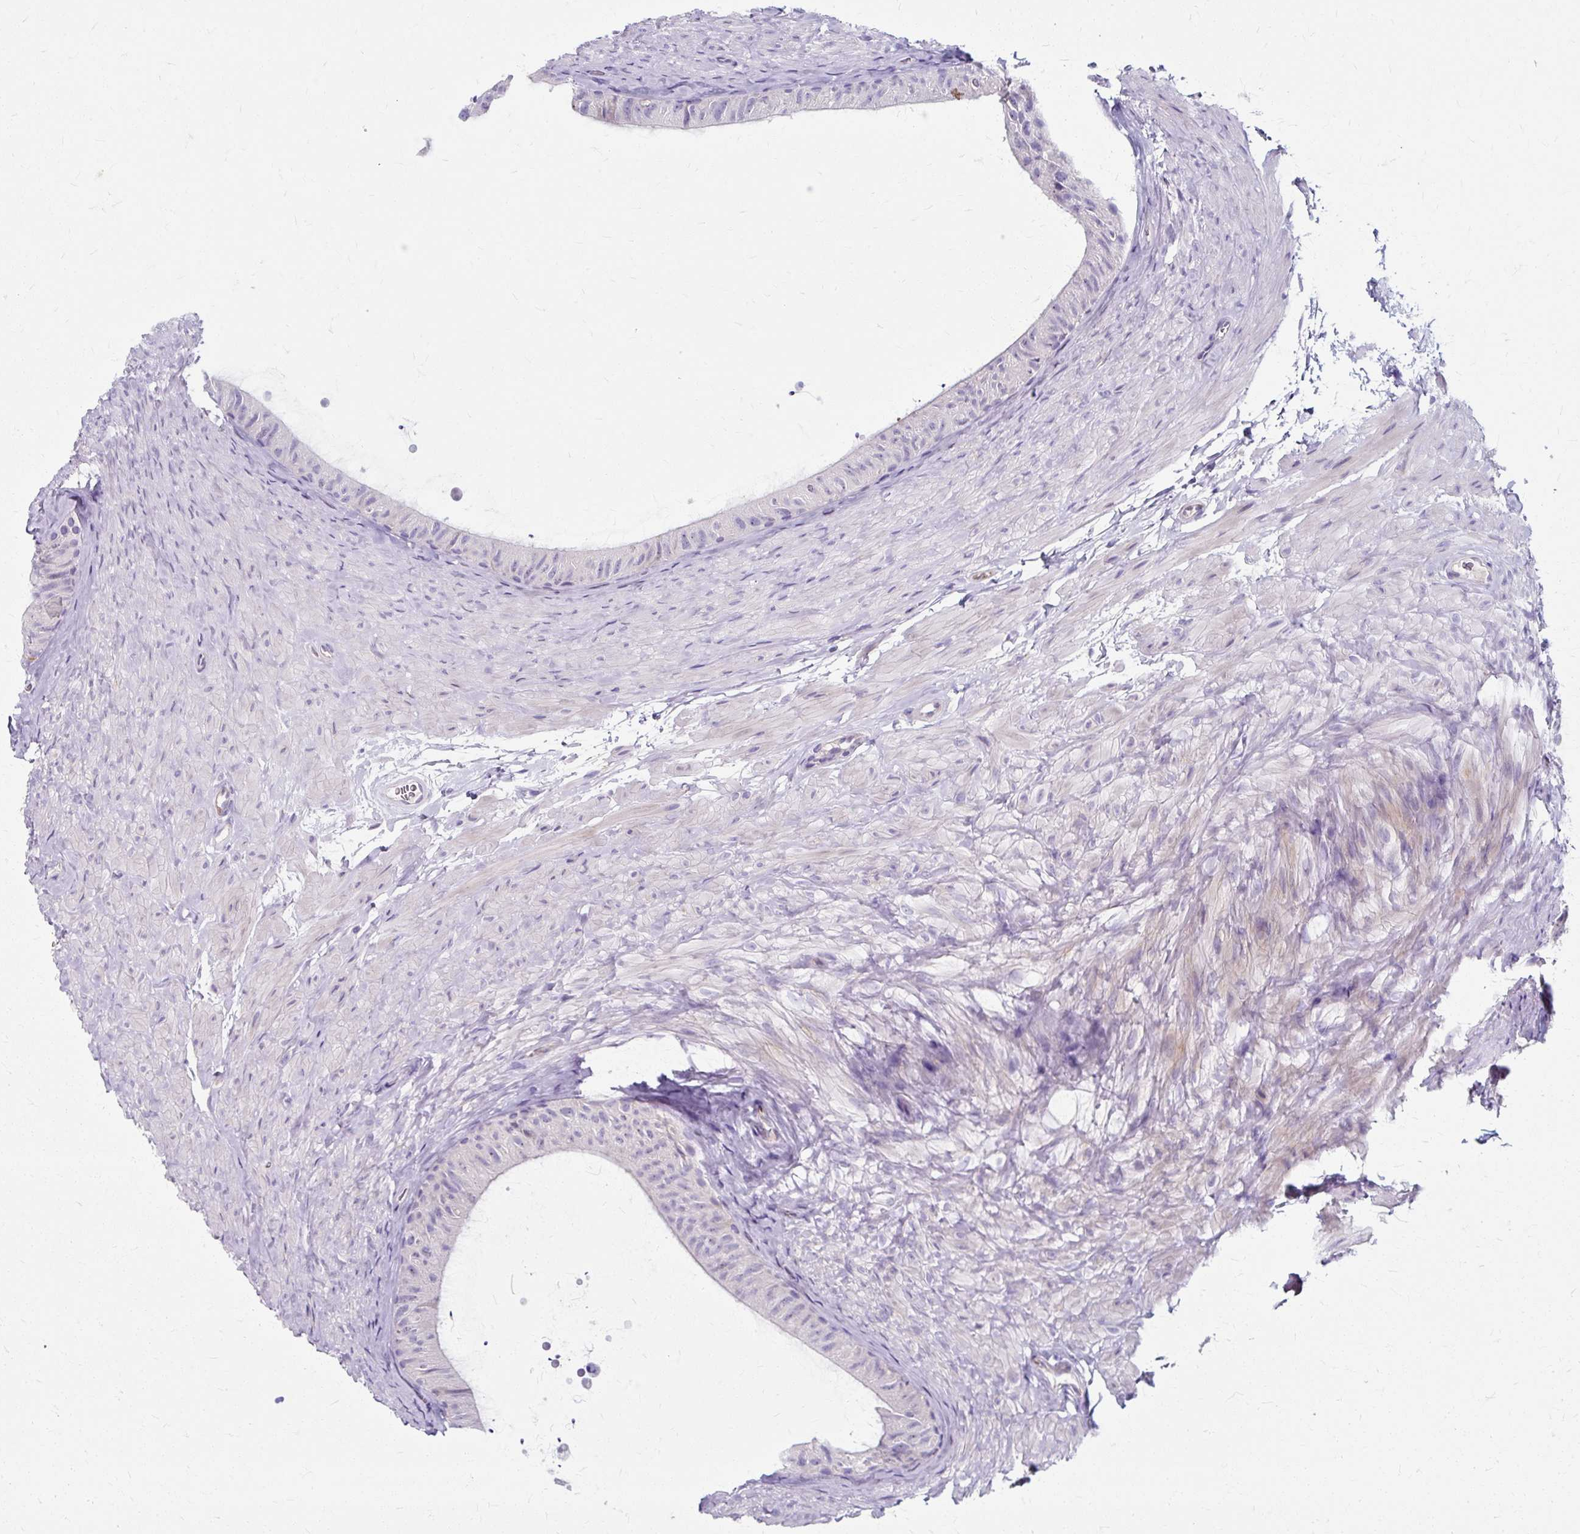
{"staining": {"intensity": "negative", "quantity": "none", "location": "none"}, "tissue": "epididymis", "cell_type": "Glandular cells", "image_type": "normal", "snomed": [{"axis": "morphology", "description": "Normal tissue, NOS"}, {"axis": "topography", "description": "Epididymis, spermatic cord, NOS"}, {"axis": "topography", "description": "Epididymis"}], "caption": "Immunohistochemistry (IHC) photomicrograph of benign epididymis: human epididymis stained with DAB exhibits no significant protein staining in glandular cells. The staining was performed using DAB (3,3'-diaminobenzidine) to visualize the protein expression in brown, while the nuclei were stained in blue with hematoxylin (Magnification: 20x).", "gene": "ZNF555", "patient": {"sex": "male", "age": 31}}